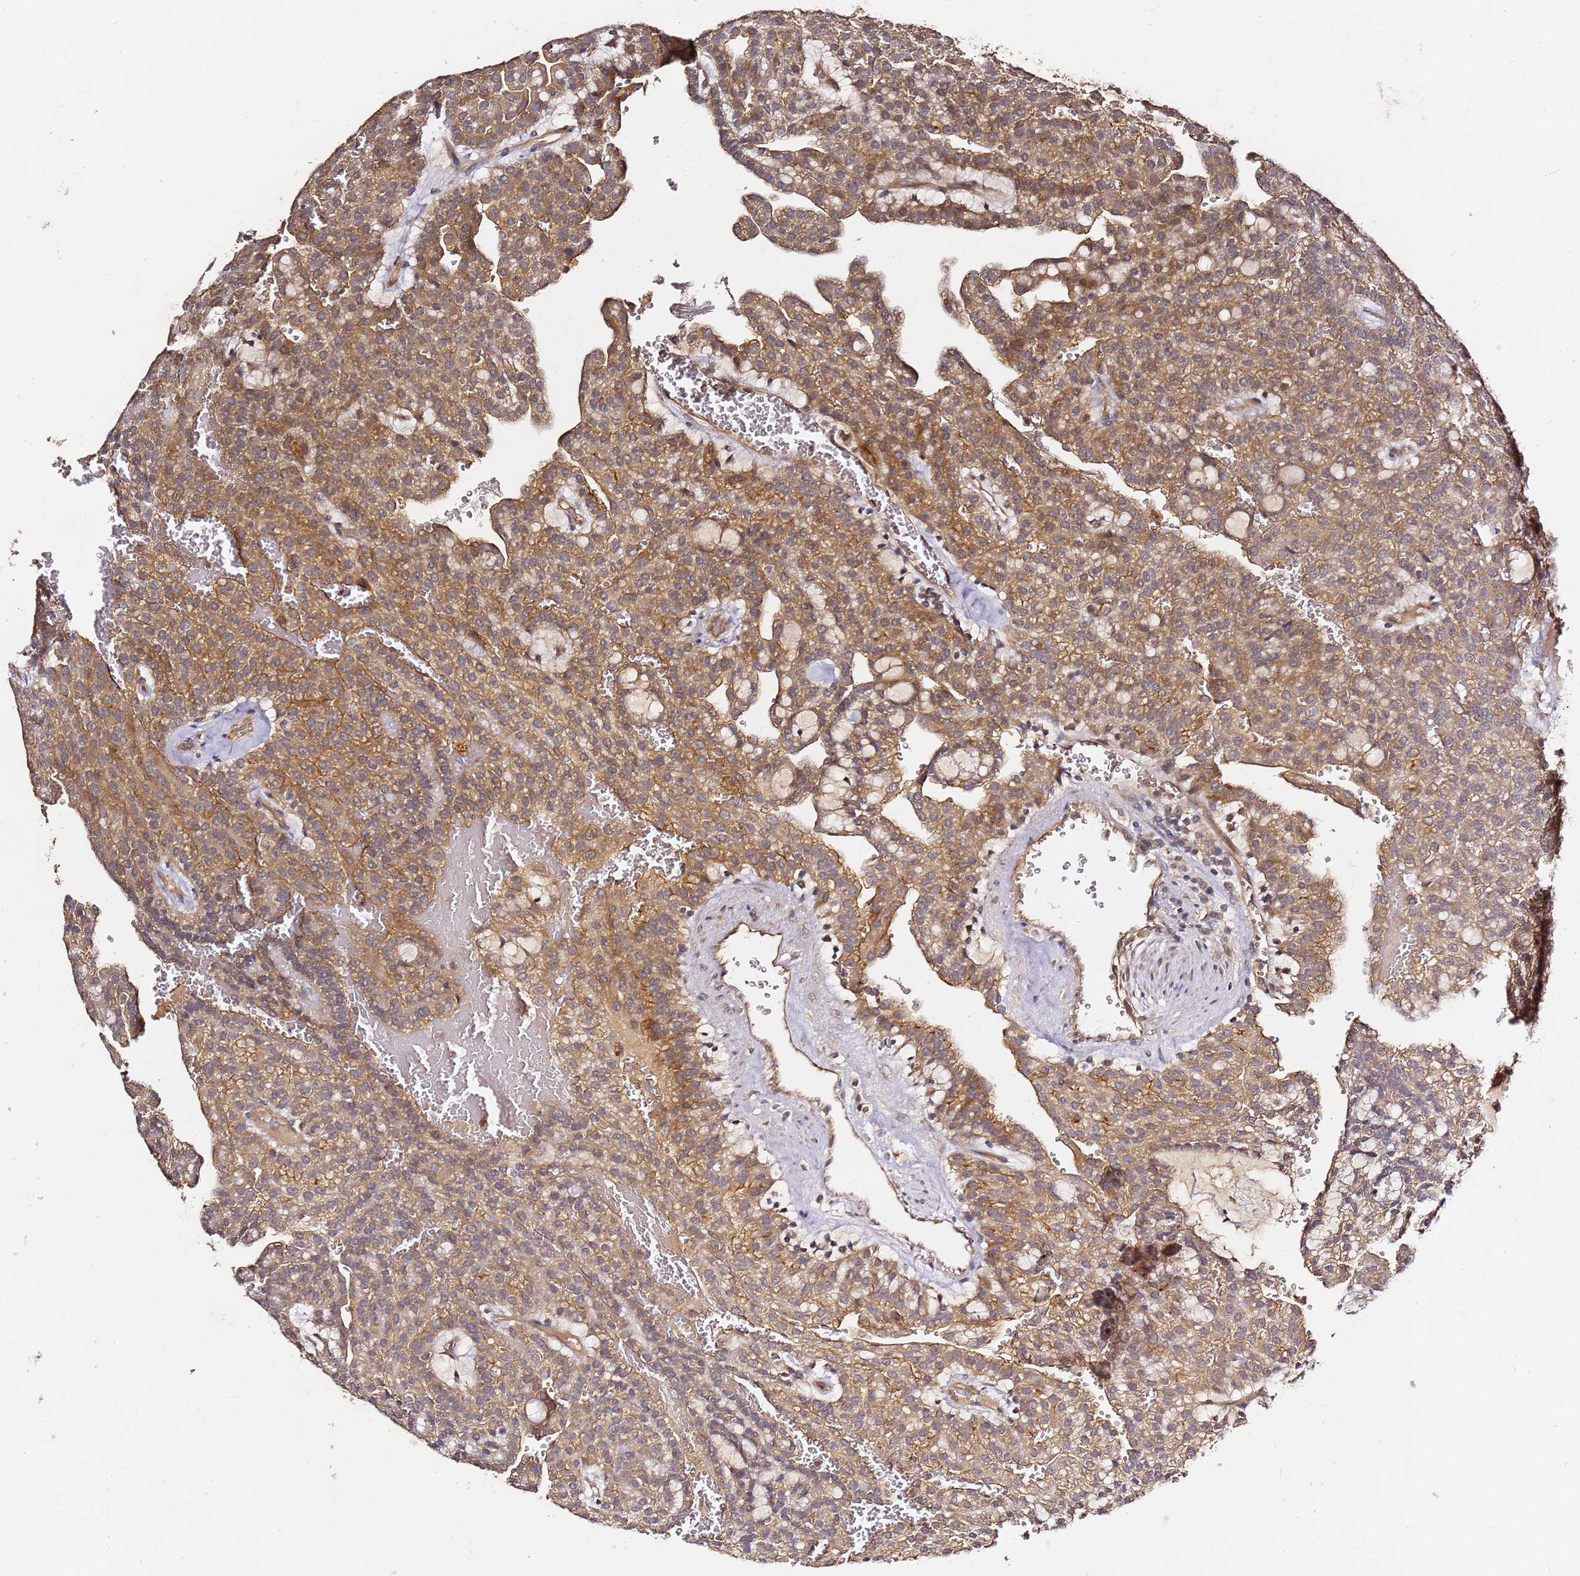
{"staining": {"intensity": "moderate", "quantity": ">75%", "location": "cytoplasmic/membranous"}, "tissue": "renal cancer", "cell_type": "Tumor cells", "image_type": "cancer", "snomed": [{"axis": "morphology", "description": "Adenocarcinoma, NOS"}, {"axis": "topography", "description": "Kidney"}], "caption": "Immunohistochemistry (IHC) (DAB) staining of human renal cancer exhibits moderate cytoplasmic/membranous protein staining in approximately >75% of tumor cells.", "gene": "C6orf136", "patient": {"sex": "male", "age": 63}}